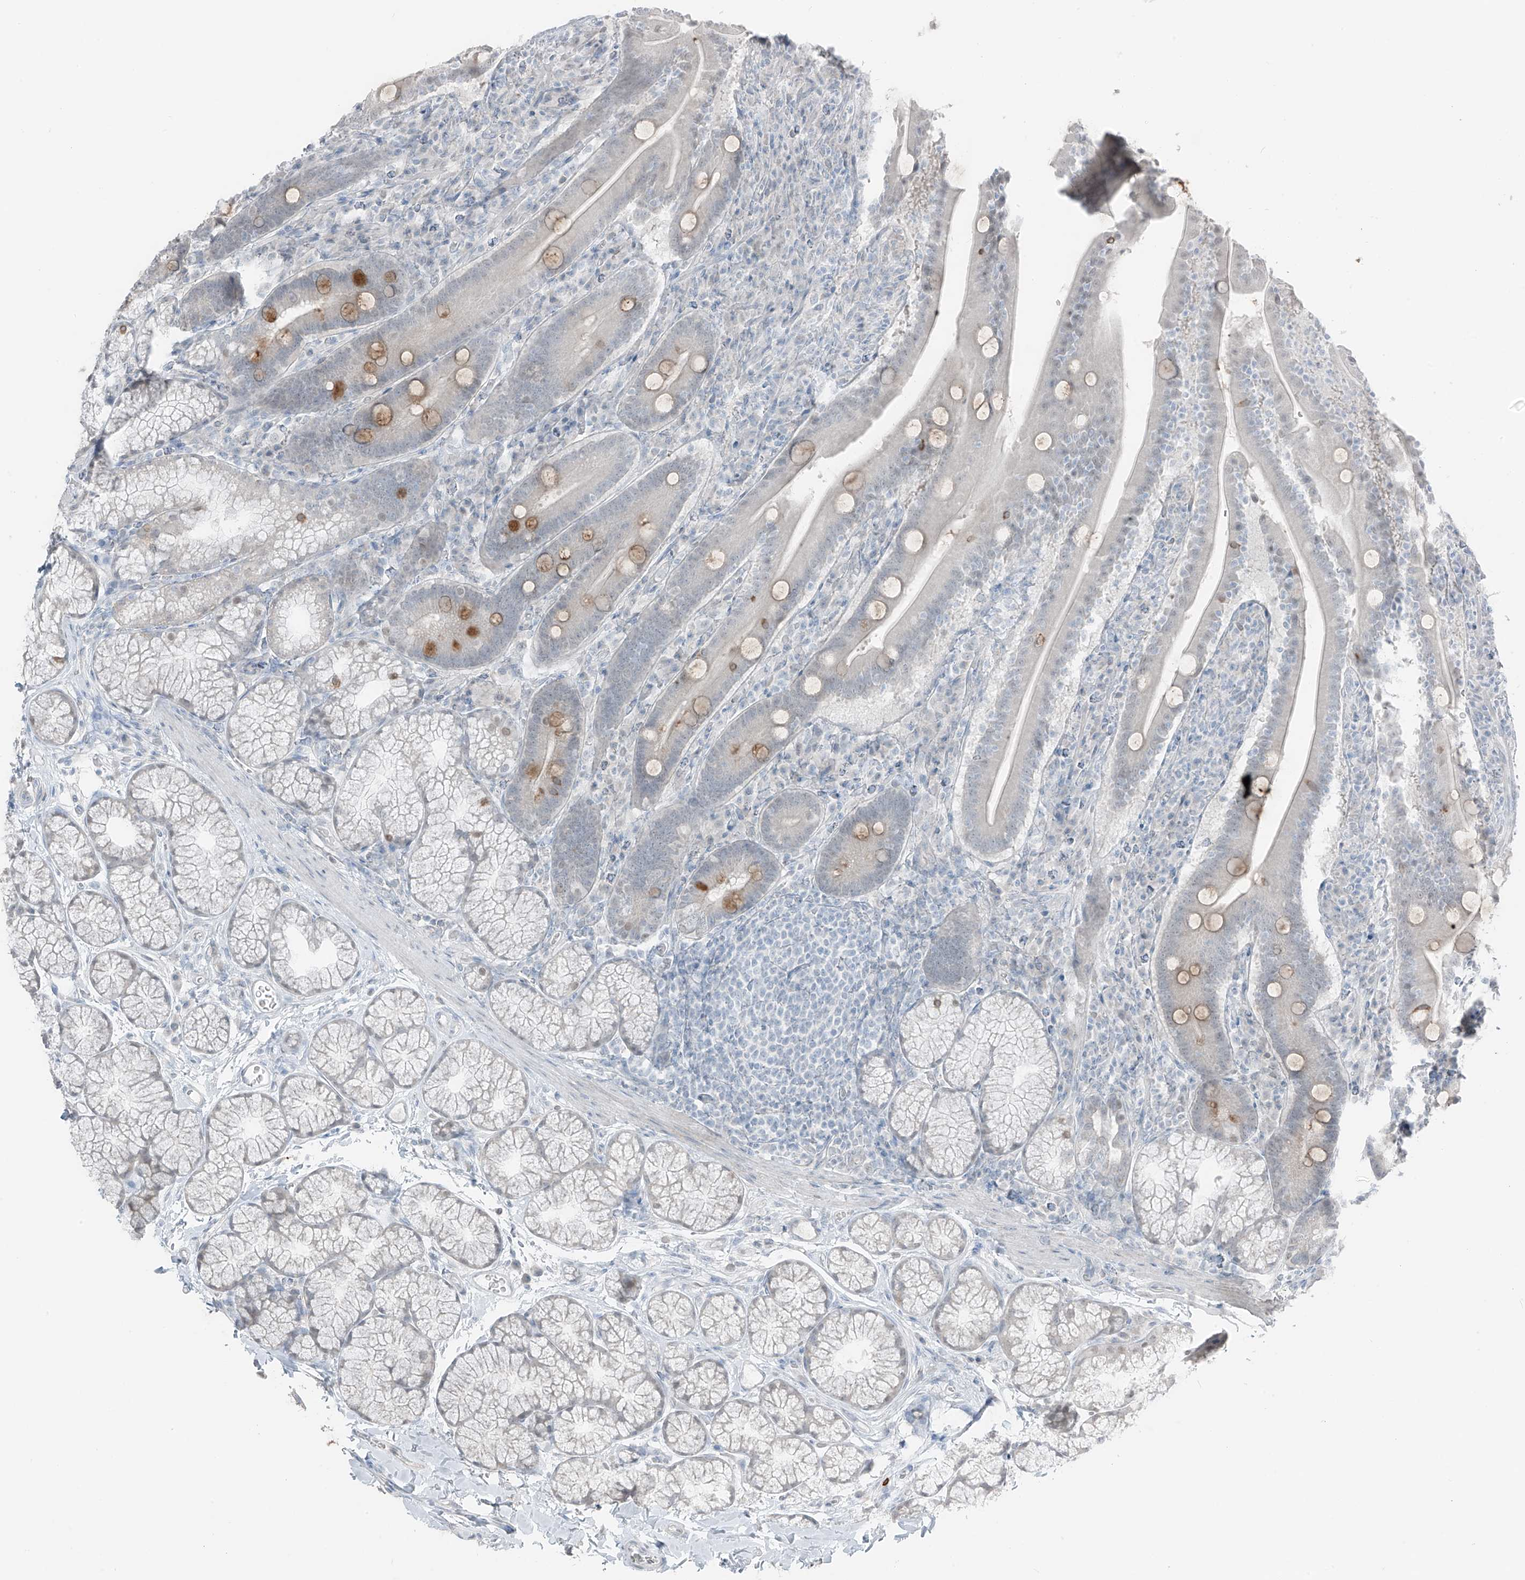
{"staining": {"intensity": "moderate", "quantity": "<25%", "location": "cytoplasmic/membranous"}, "tissue": "duodenum", "cell_type": "Glandular cells", "image_type": "normal", "snomed": [{"axis": "morphology", "description": "Normal tissue, NOS"}, {"axis": "topography", "description": "Duodenum"}], "caption": "The immunohistochemical stain shows moderate cytoplasmic/membranous positivity in glandular cells of unremarkable duodenum.", "gene": "PRDM6", "patient": {"sex": "male", "age": 35}}